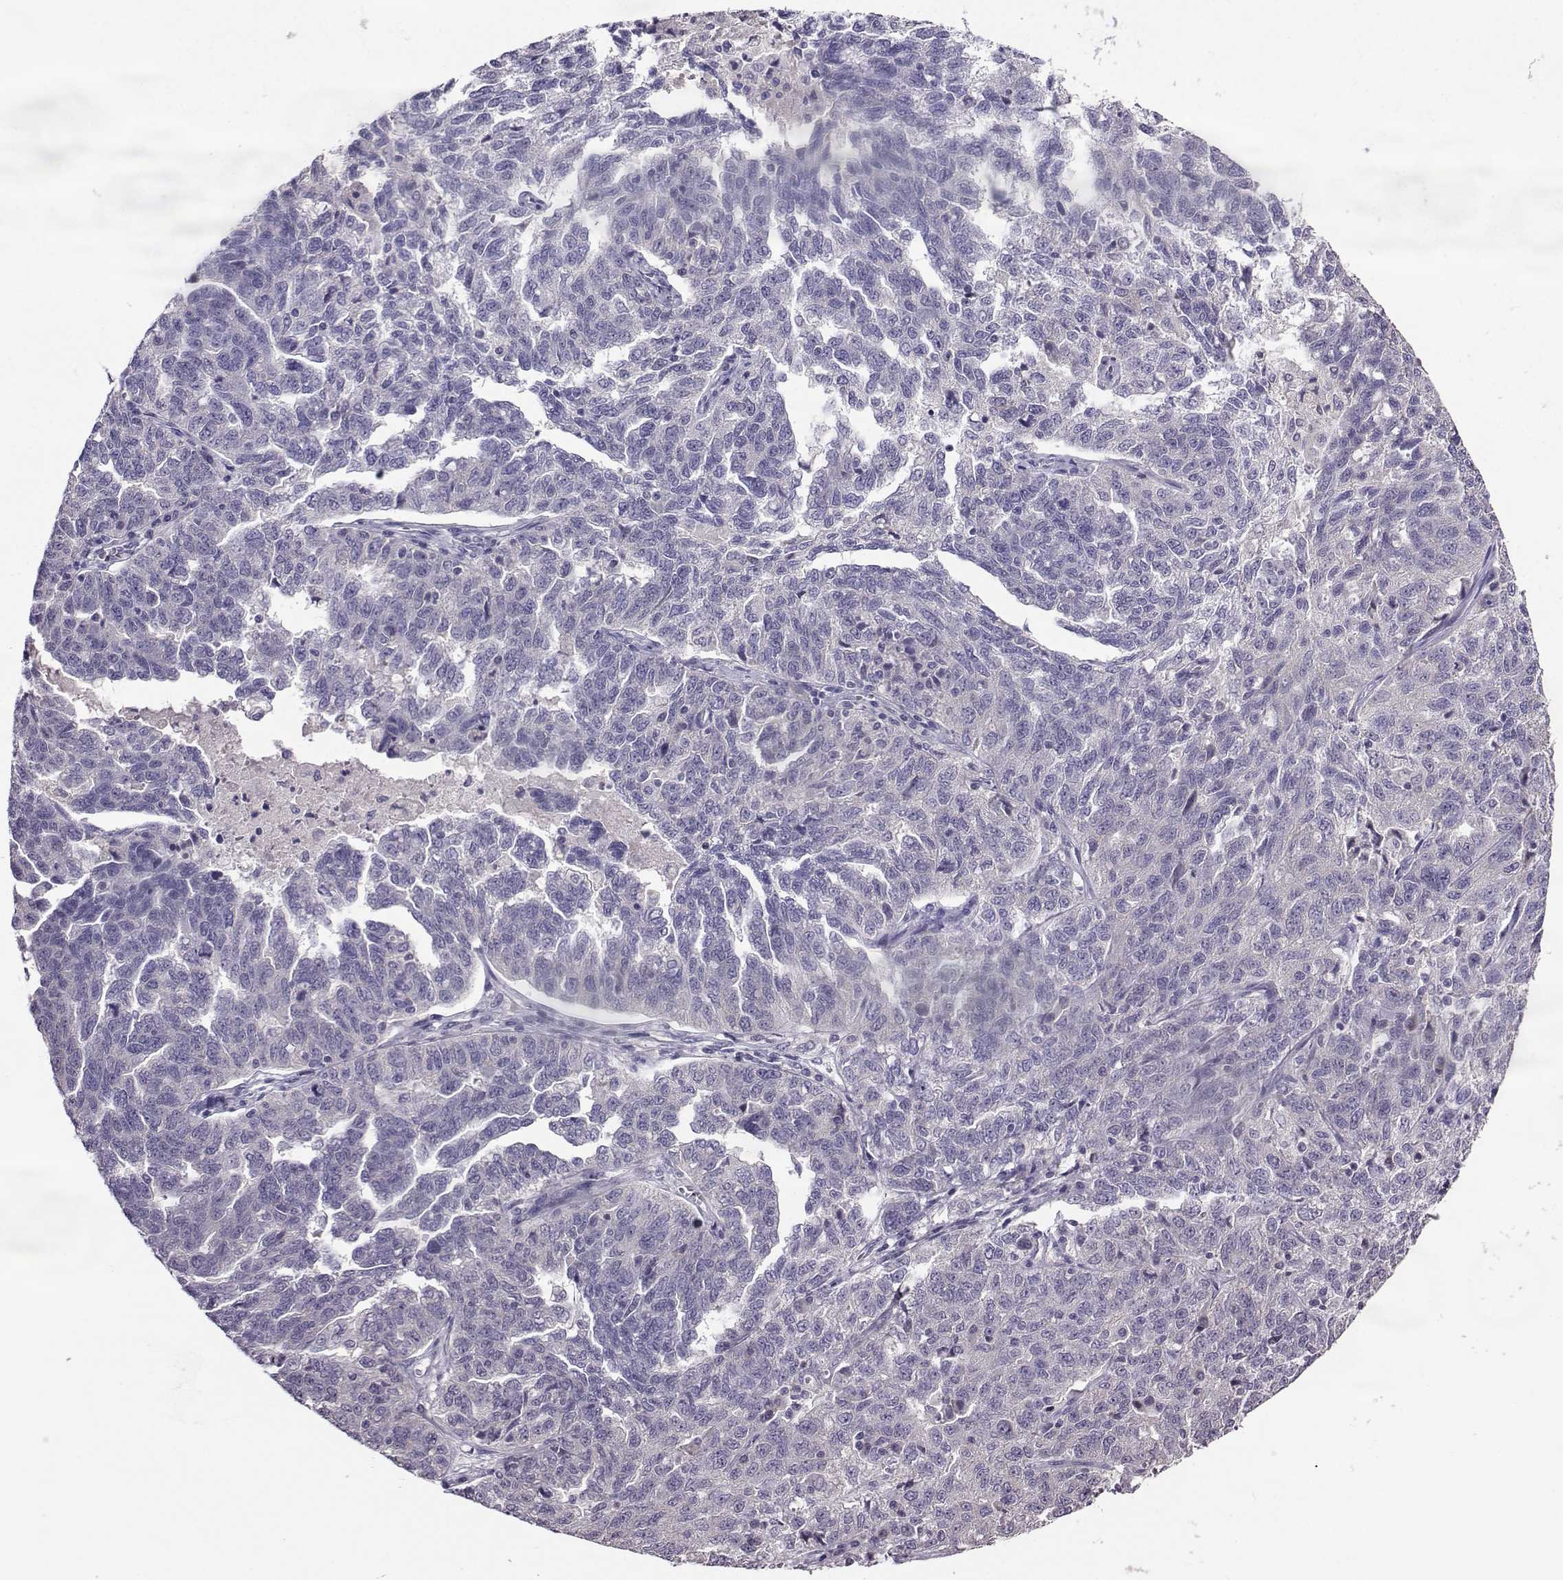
{"staining": {"intensity": "negative", "quantity": "none", "location": "none"}, "tissue": "ovarian cancer", "cell_type": "Tumor cells", "image_type": "cancer", "snomed": [{"axis": "morphology", "description": "Cystadenocarcinoma, serous, NOS"}, {"axis": "topography", "description": "Ovary"}], "caption": "Ovarian cancer (serous cystadenocarcinoma) was stained to show a protein in brown. There is no significant expression in tumor cells. (DAB immunohistochemistry, high magnification).", "gene": "DDX20", "patient": {"sex": "female", "age": 71}}